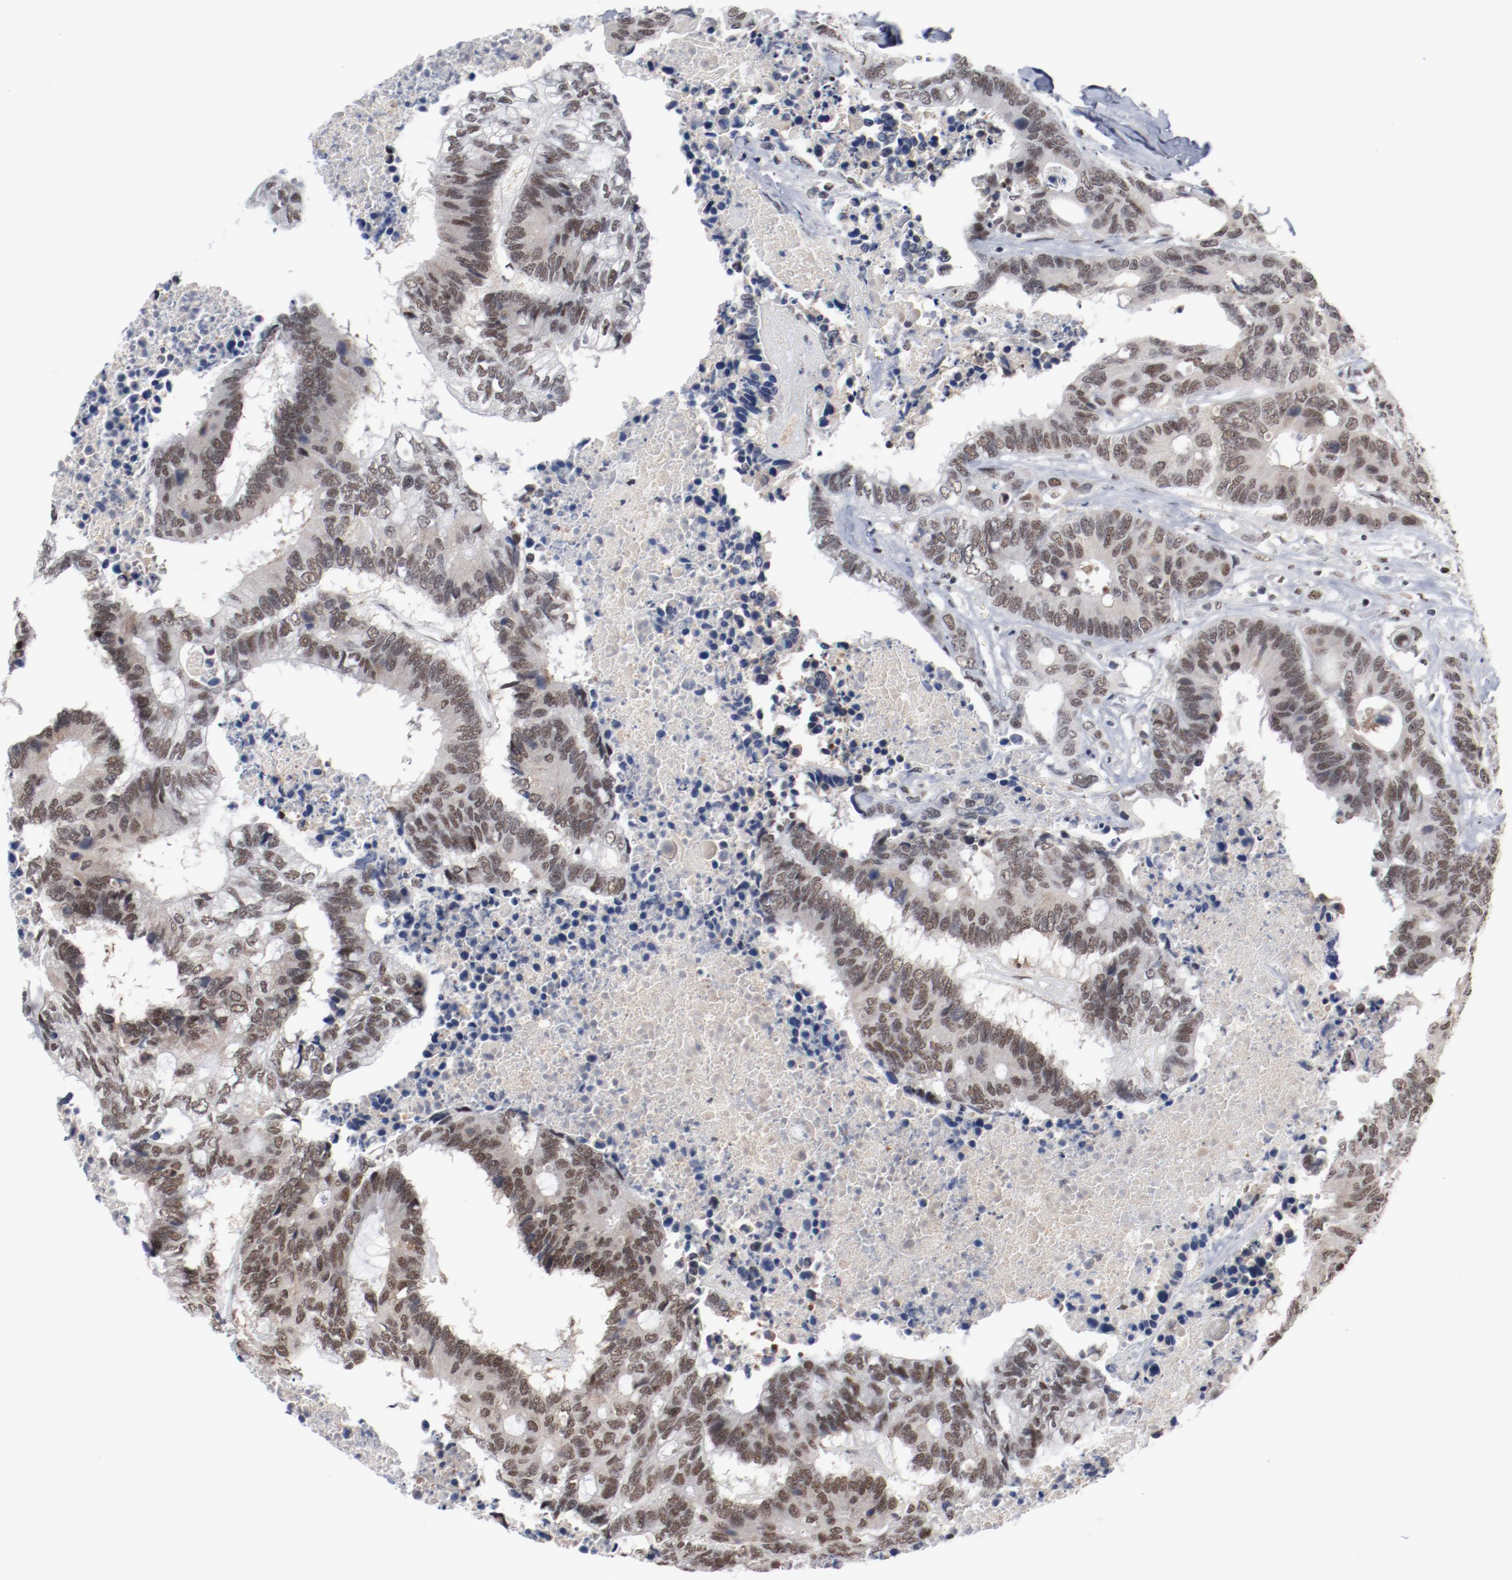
{"staining": {"intensity": "moderate", "quantity": ">75%", "location": "nuclear"}, "tissue": "colorectal cancer", "cell_type": "Tumor cells", "image_type": "cancer", "snomed": [{"axis": "morphology", "description": "Adenocarcinoma, NOS"}, {"axis": "topography", "description": "Rectum"}], "caption": "Immunohistochemistry (IHC) (DAB) staining of human colorectal cancer (adenocarcinoma) shows moderate nuclear protein expression in approximately >75% of tumor cells.", "gene": "BUB3", "patient": {"sex": "male", "age": 55}}